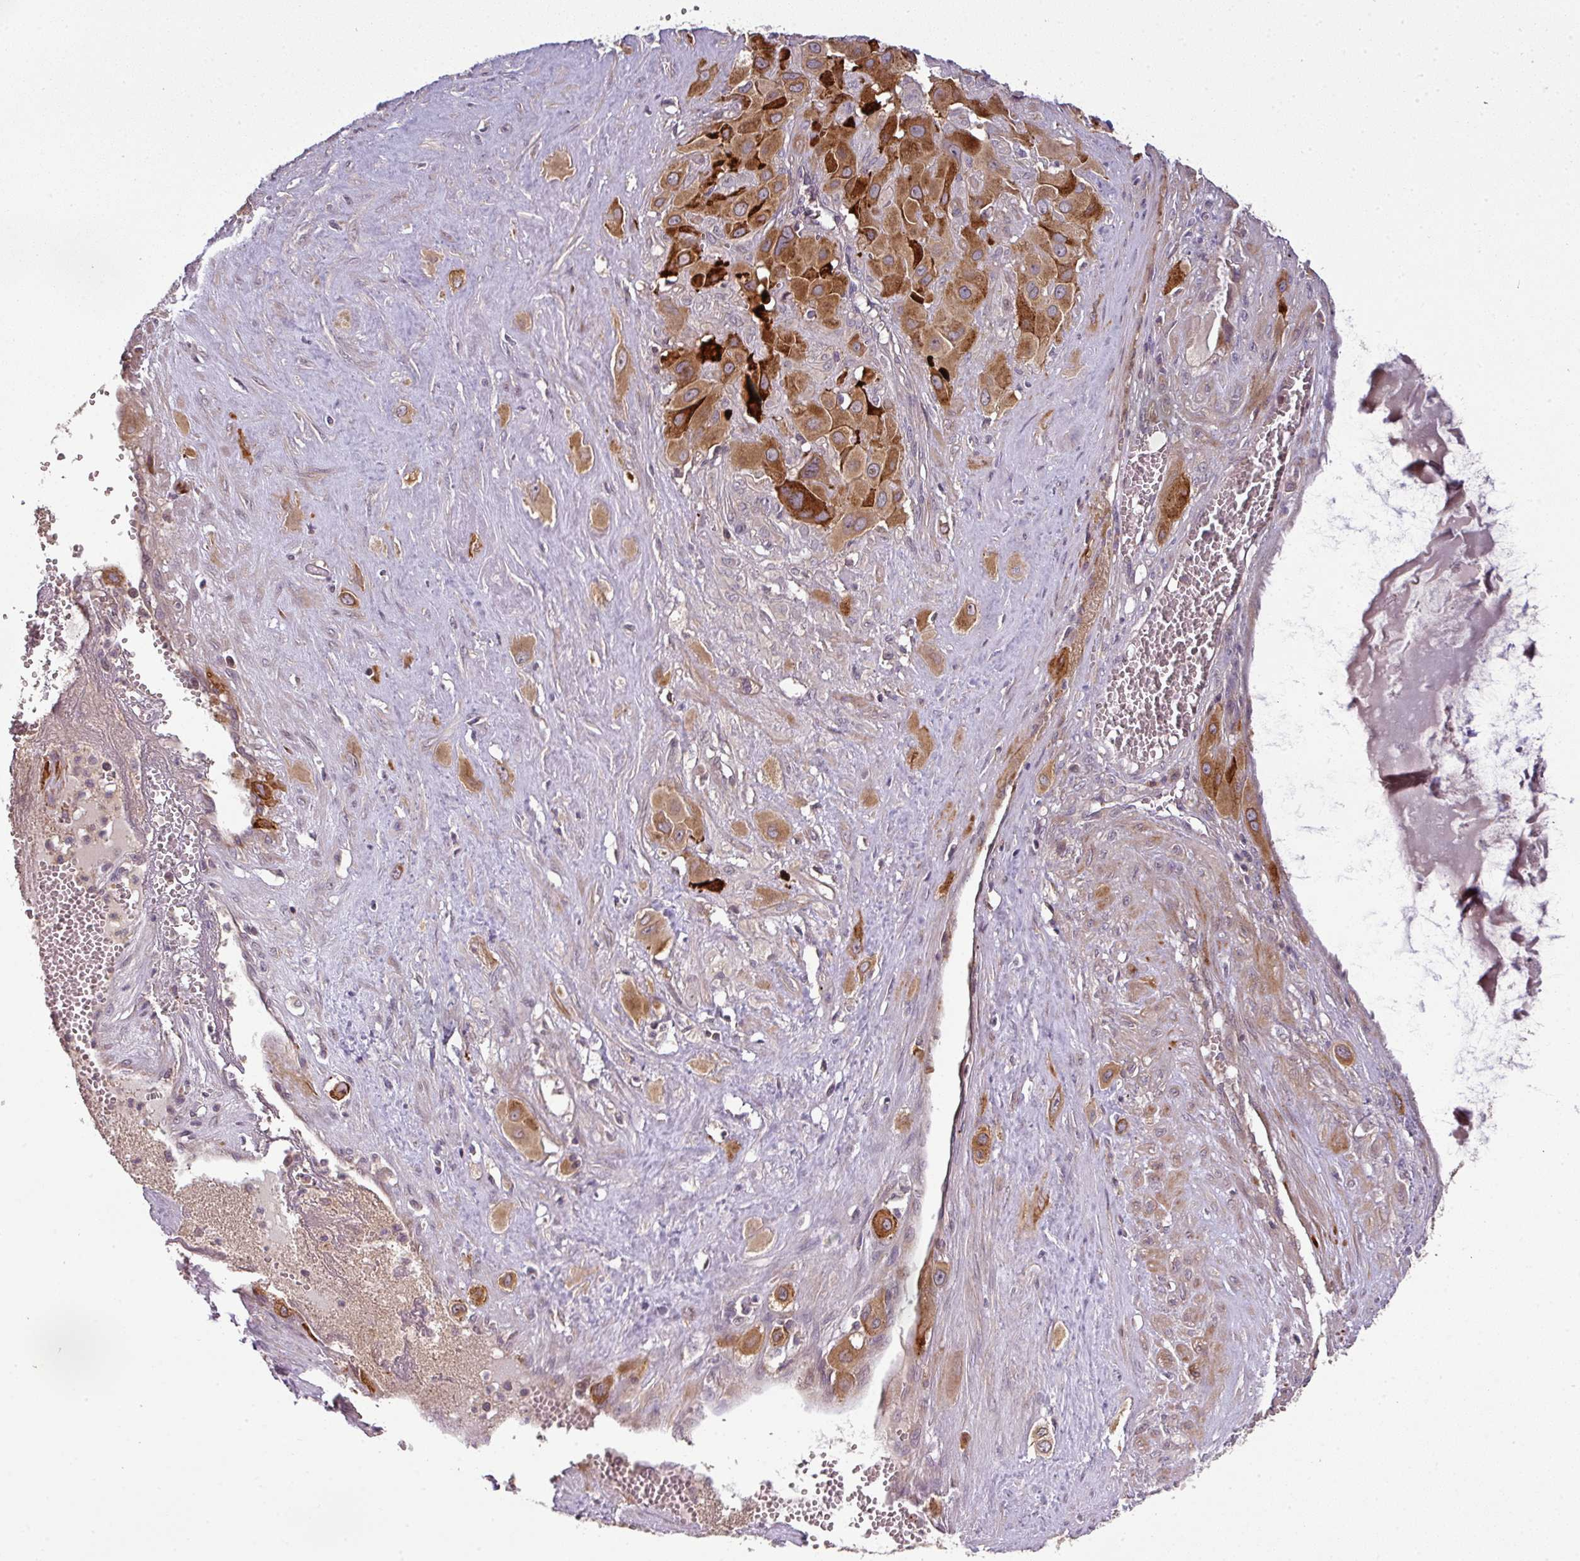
{"staining": {"intensity": "strong", "quantity": ">75%", "location": "cytoplasmic/membranous"}, "tissue": "cervical cancer", "cell_type": "Tumor cells", "image_type": "cancer", "snomed": [{"axis": "morphology", "description": "Squamous cell carcinoma, NOS"}, {"axis": "topography", "description": "Cervix"}], "caption": "DAB (3,3'-diaminobenzidine) immunohistochemical staining of cervical cancer (squamous cell carcinoma) reveals strong cytoplasmic/membranous protein positivity in about >75% of tumor cells. The staining is performed using DAB (3,3'-diaminobenzidine) brown chromogen to label protein expression. The nuclei are counter-stained blue using hematoxylin.", "gene": "SPCS3", "patient": {"sex": "female", "age": 34}}